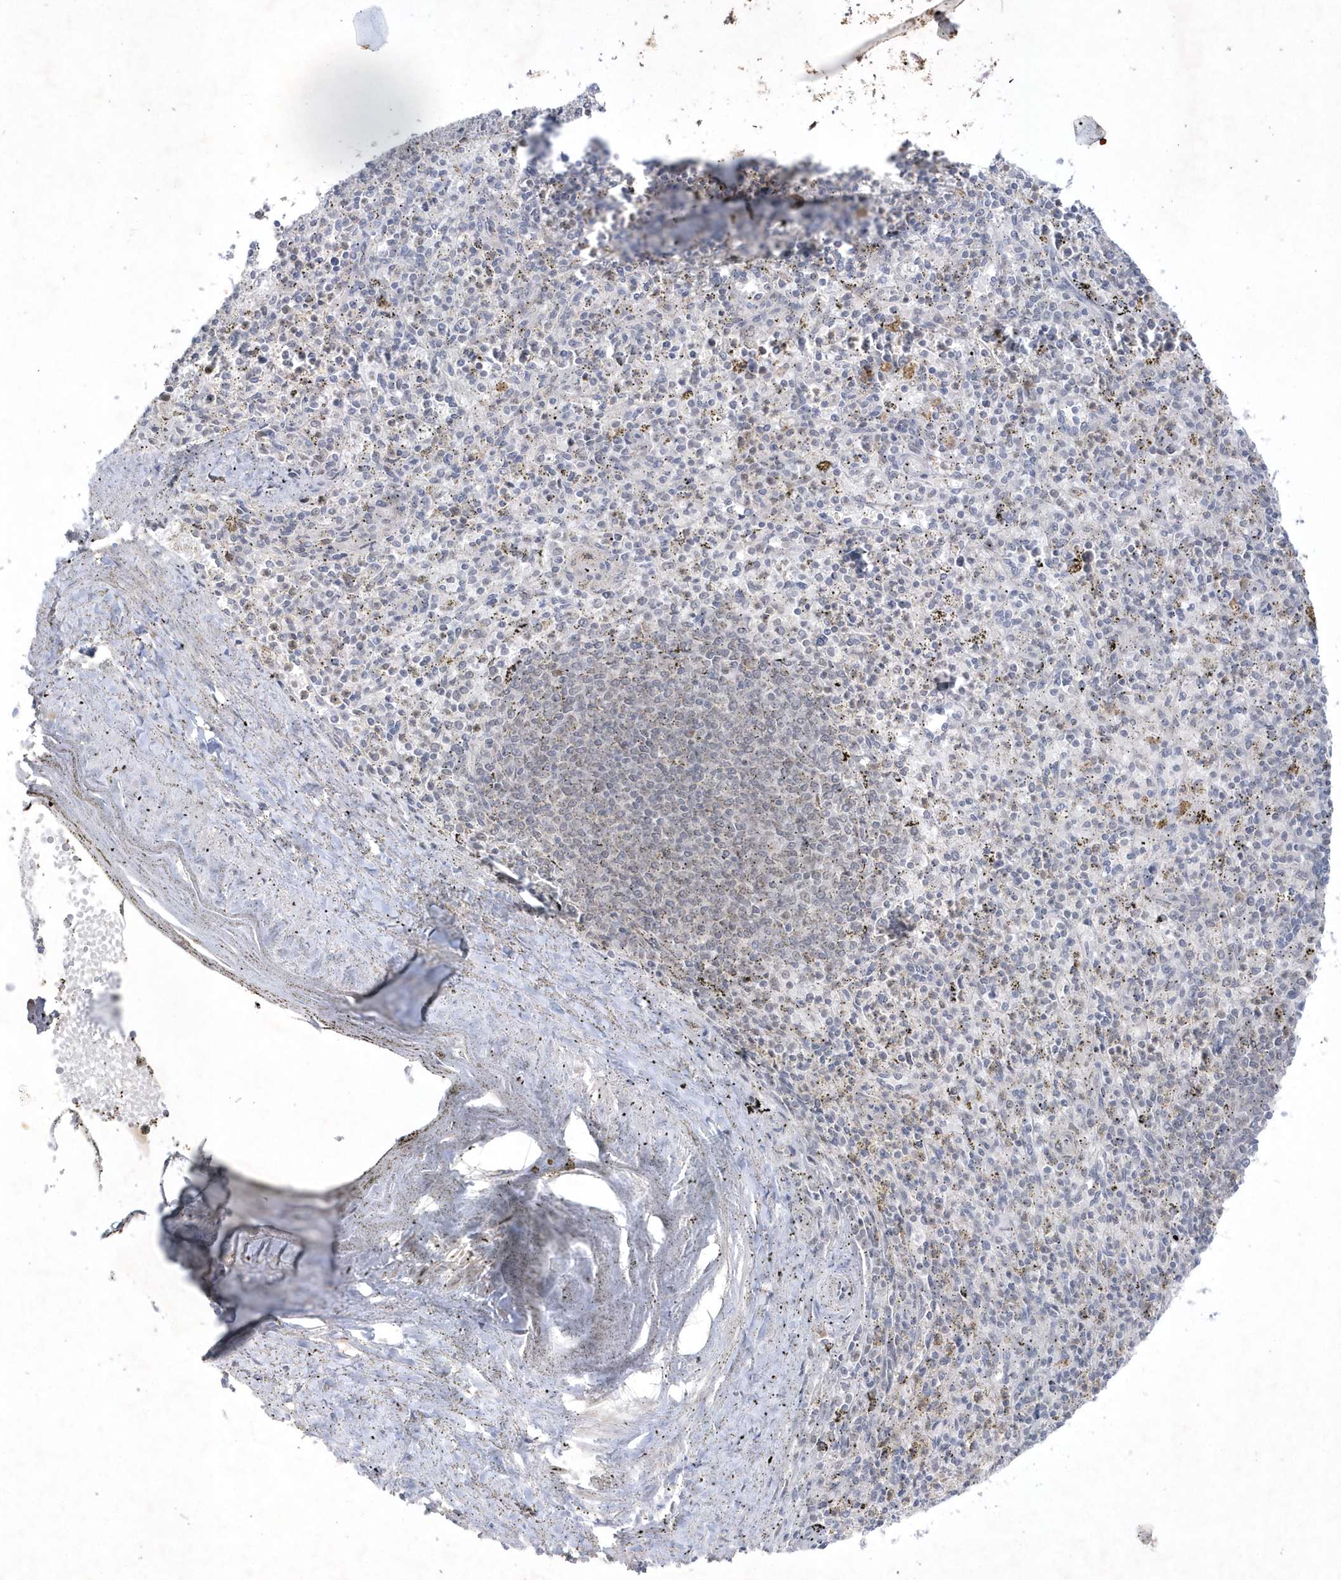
{"staining": {"intensity": "negative", "quantity": "none", "location": "none"}, "tissue": "spleen", "cell_type": "Cells in red pulp", "image_type": "normal", "snomed": [{"axis": "morphology", "description": "Normal tissue, NOS"}, {"axis": "topography", "description": "Spleen"}], "caption": "DAB (3,3'-diaminobenzidine) immunohistochemical staining of unremarkable human spleen displays no significant staining in cells in red pulp.", "gene": "CPSF3", "patient": {"sex": "male", "age": 72}}